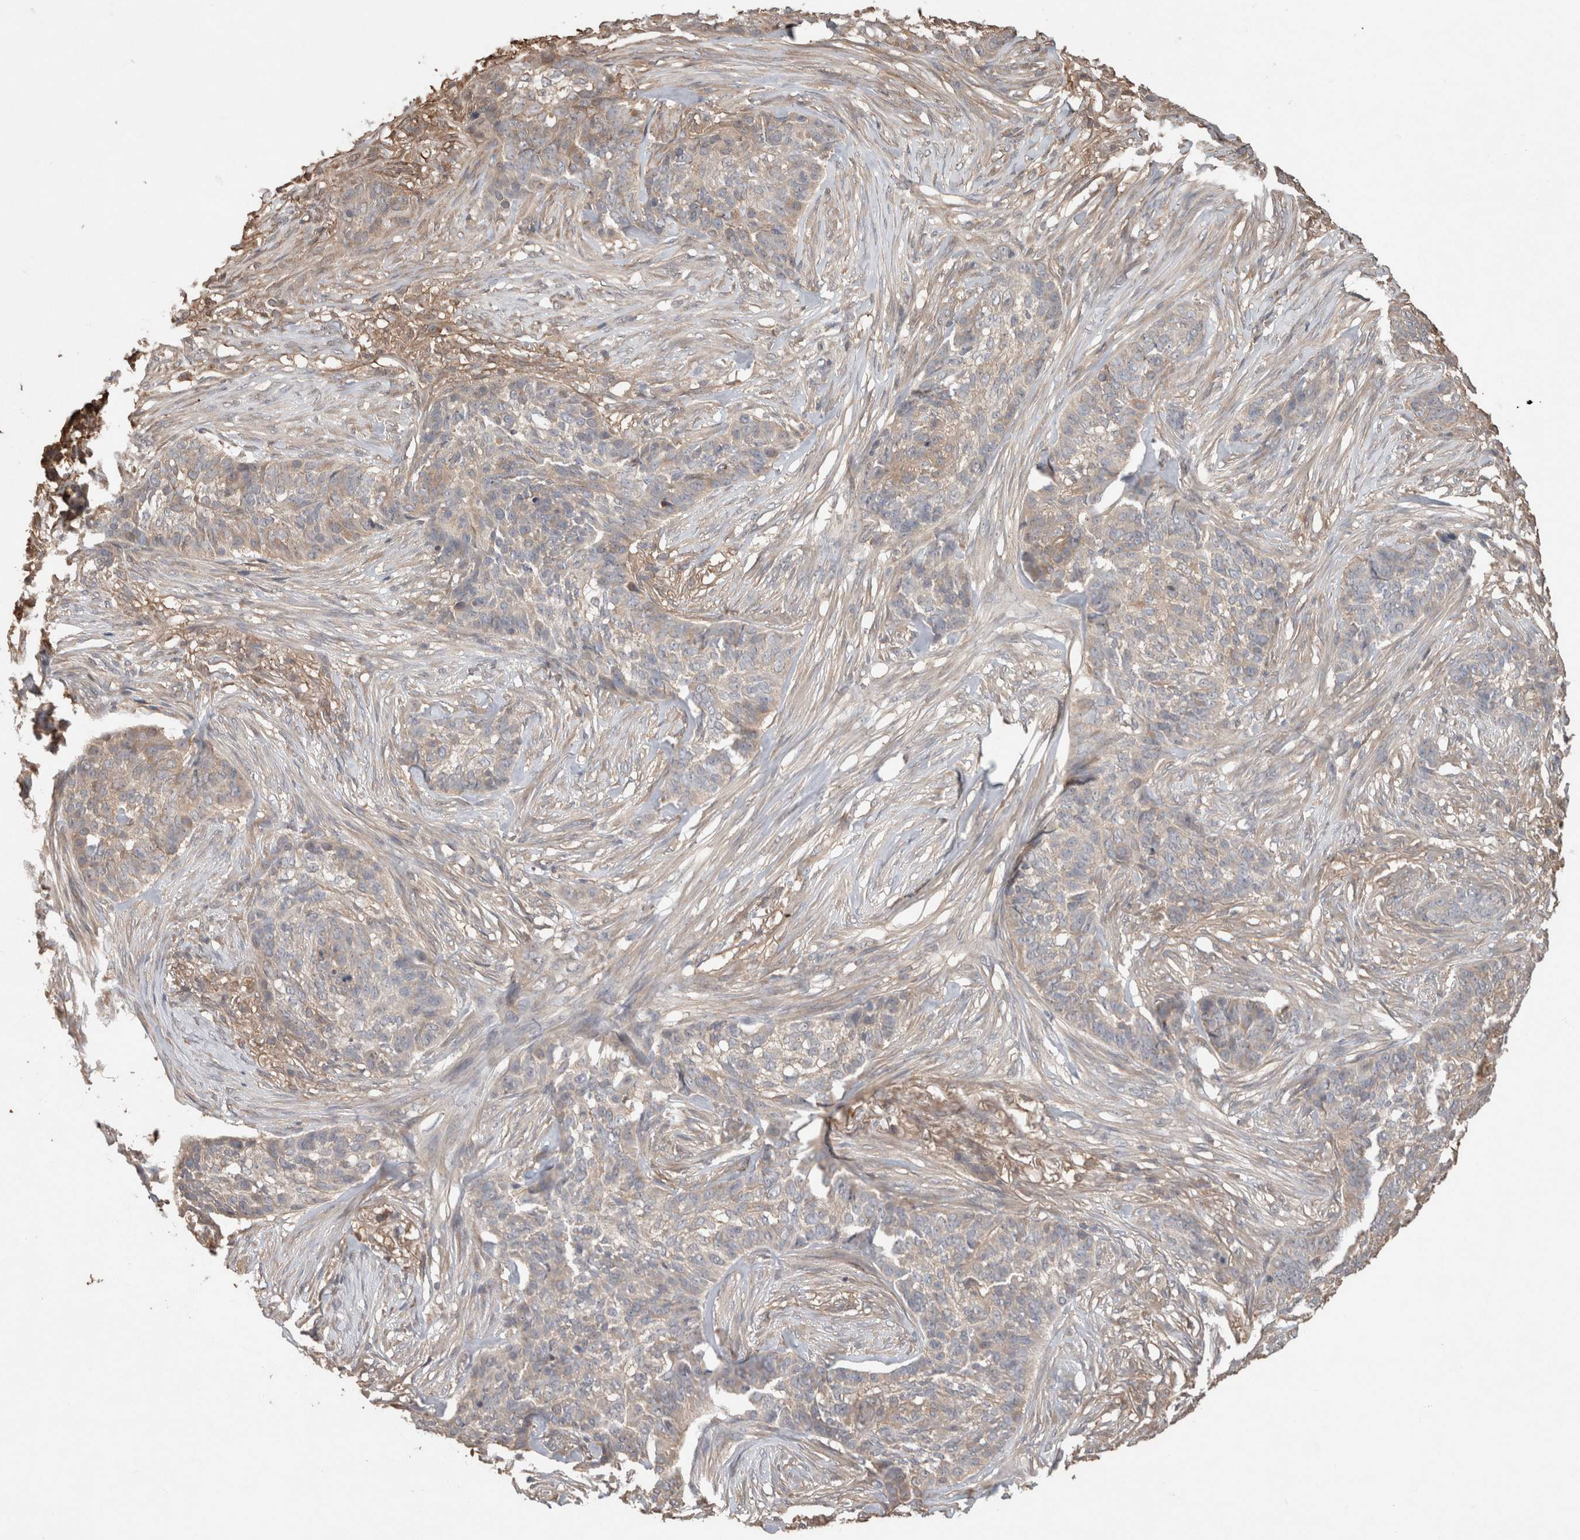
{"staining": {"intensity": "weak", "quantity": "<25%", "location": "cytoplasmic/membranous"}, "tissue": "skin cancer", "cell_type": "Tumor cells", "image_type": "cancer", "snomed": [{"axis": "morphology", "description": "Basal cell carcinoma"}, {"axis": "topography", "description": "Skin"}], "caption": "Immunohistochemistry (IHC) of human skin cancer (basal cell carcinoma) exhibits no staining in tumor cells.", "gene": "TRIM5", "patient": {"sex": "male", "age": 85}}